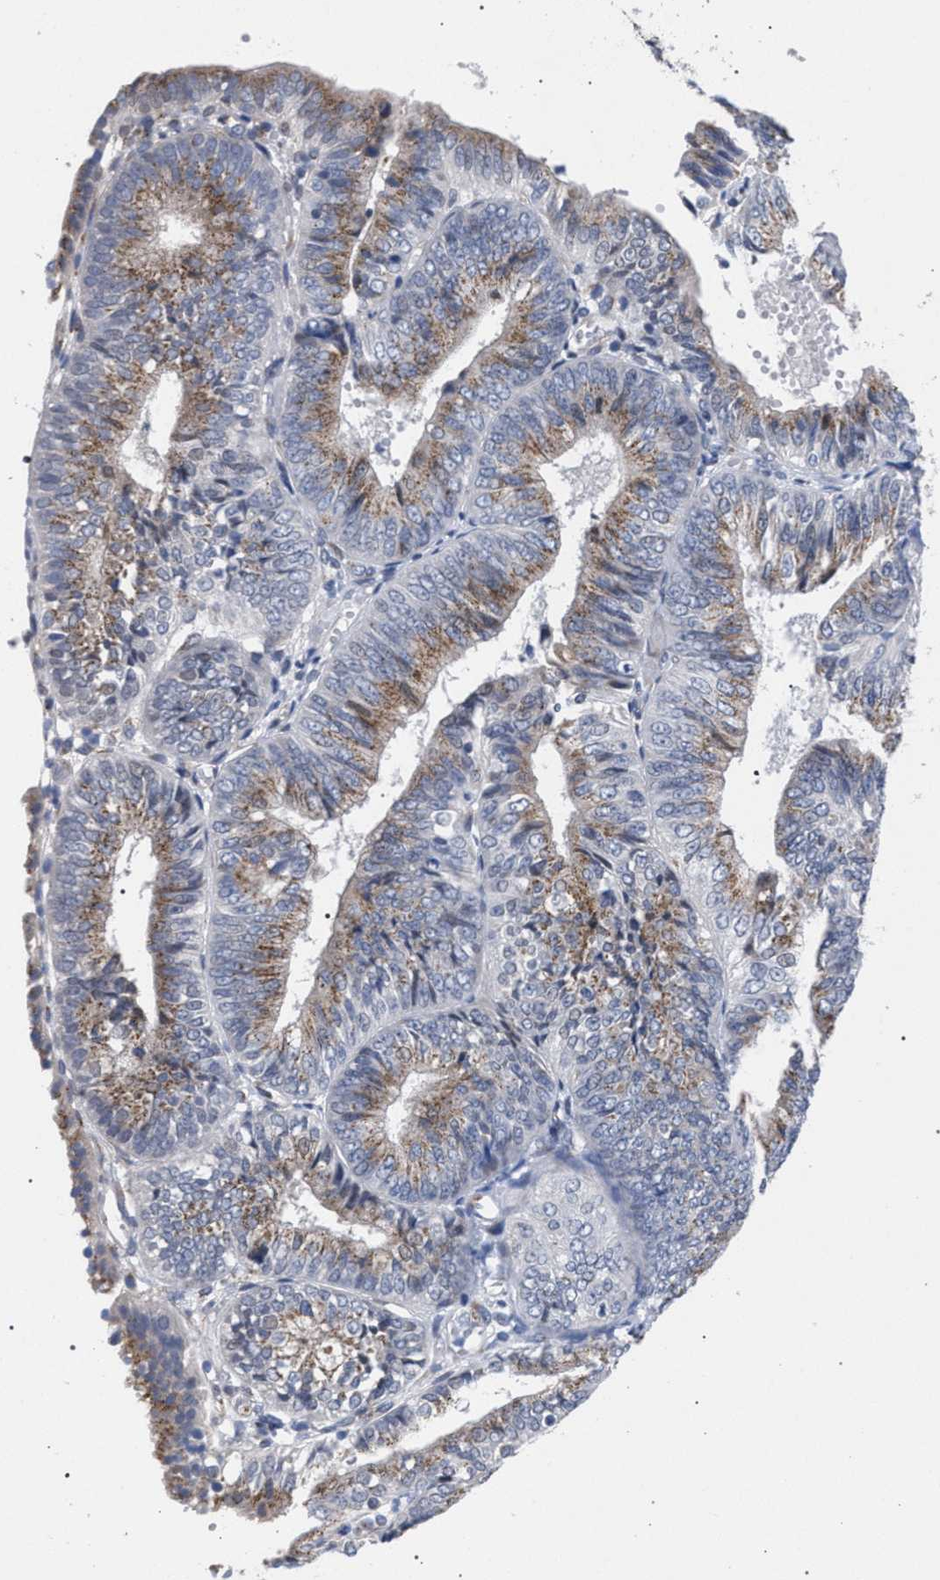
{"staining": {"intensity": "moderate", "quantity": ">75%", "location": "cytoplasmic/membranous"}, "tissue": "endometrial cancer", "cell_type": "Tumor cells", "image_type": "cancer", "snomed": [{"axis": "morphology", "description": "Adenocarcinoma, NOS"}, {"axis": "topography", "description": "Endometrium"}], "caption": "Immunohistochemical staining of human endometrial cancer (adenocarcinoma) shows medium levels of moderate cytoplasmic/membranous protein expression in approximately >75% of tumor cells.", "gene": "GOLGA2", "patient": {"sex": "female", "age": 58}}